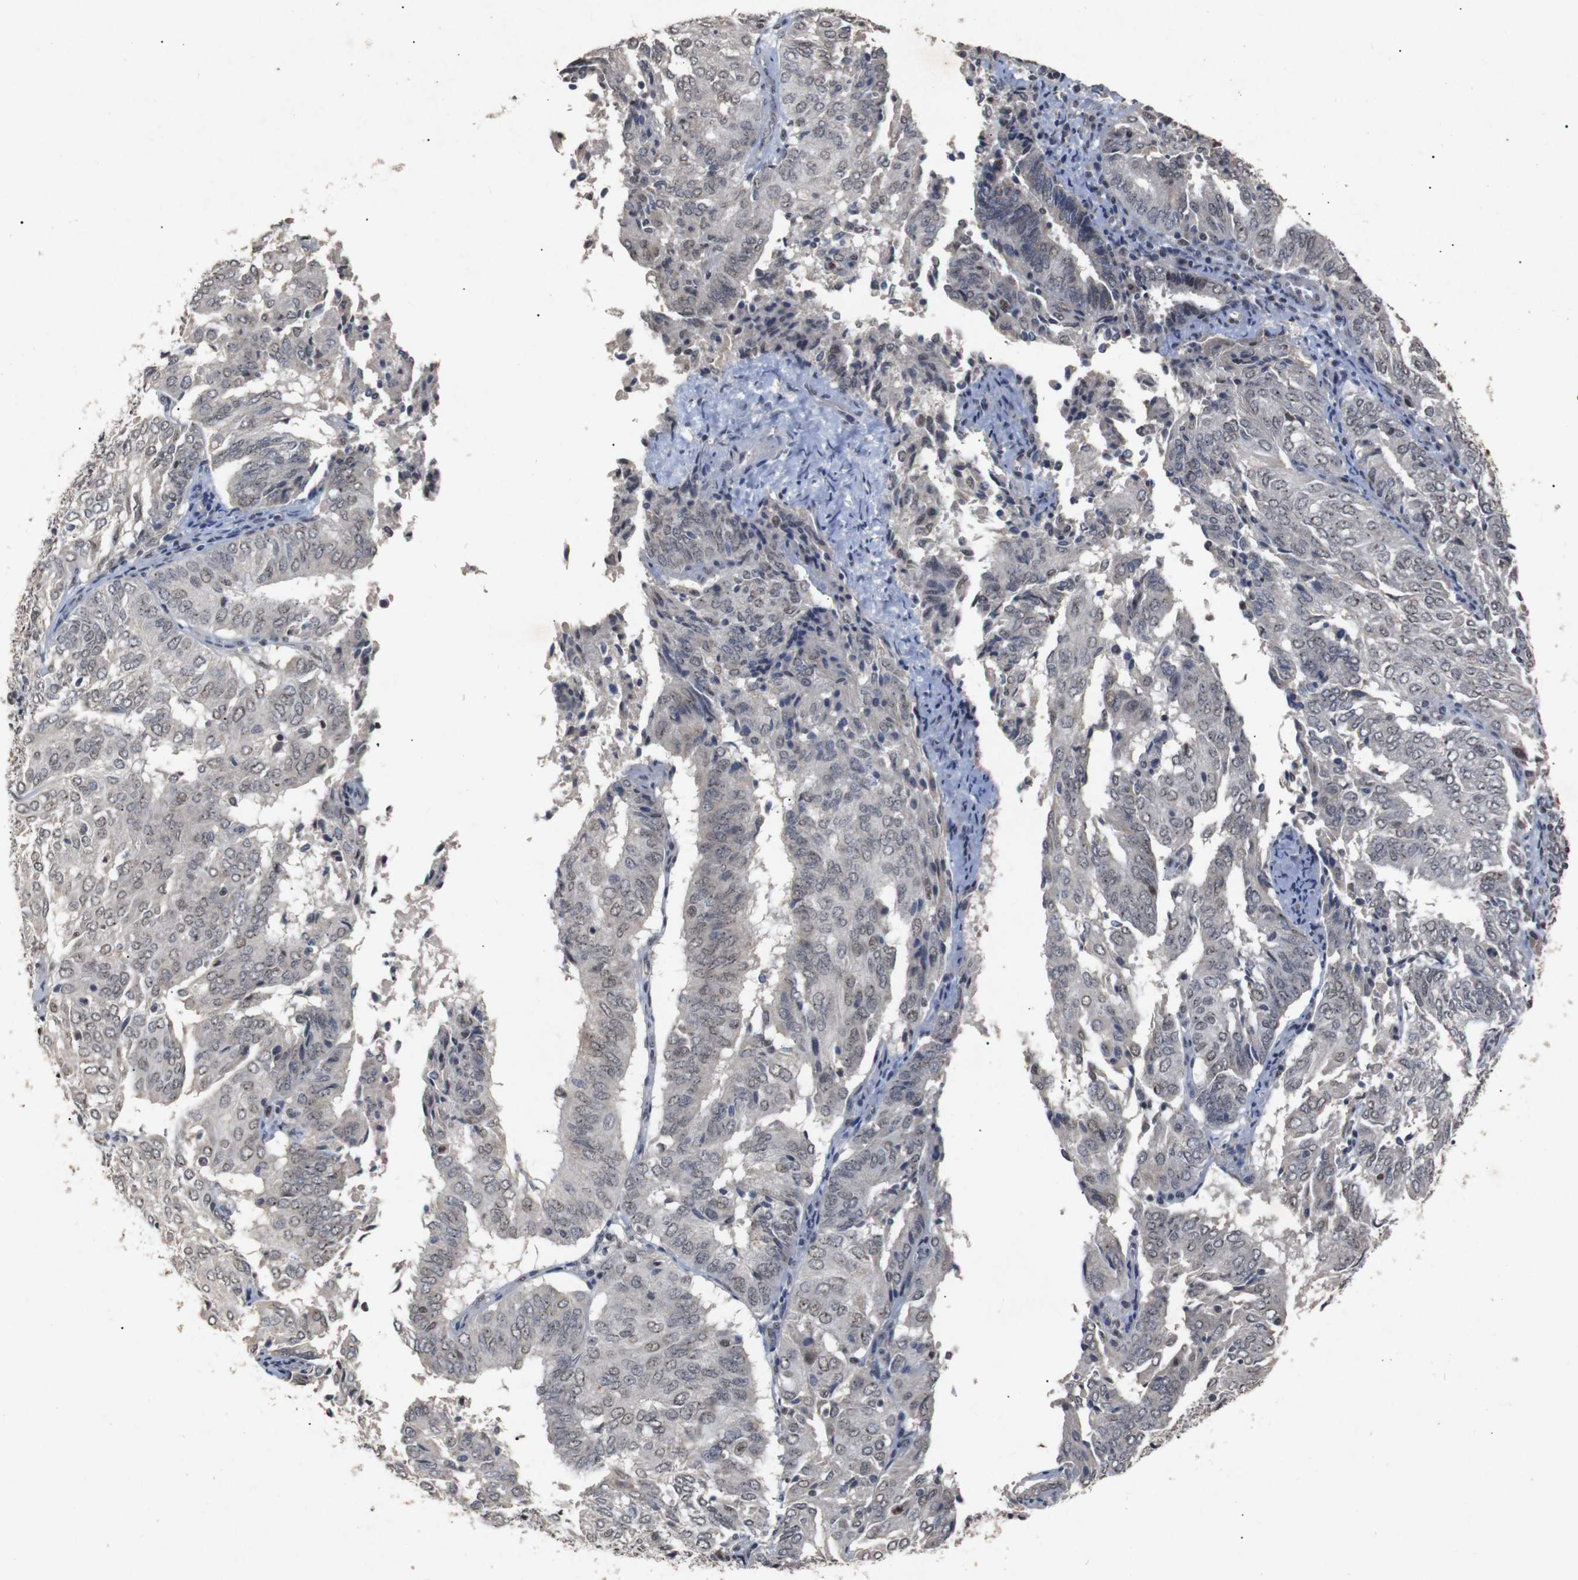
{"staining": {"intensity": "weak", "quantity": ">75%", "location": "nuclear"}, "tissue": "endometrial cancer", "cell_type": "Tumor cells", "image_type": "cancer", "snomed": [{"axis": "morphology", "description": "Adenocarcinoma, NOS"}, {"axis": "topography", "description": "Uterus"}], "caption": "Immunohistochemical staining of endometrial cancer exhibits weak nuclear protein staining in about >75% of tumor cells. The protein is shown in brown color, while the nuclei are stained blue.", "gene": "PARN", "patient": {"sex": "female", "age": 60}}